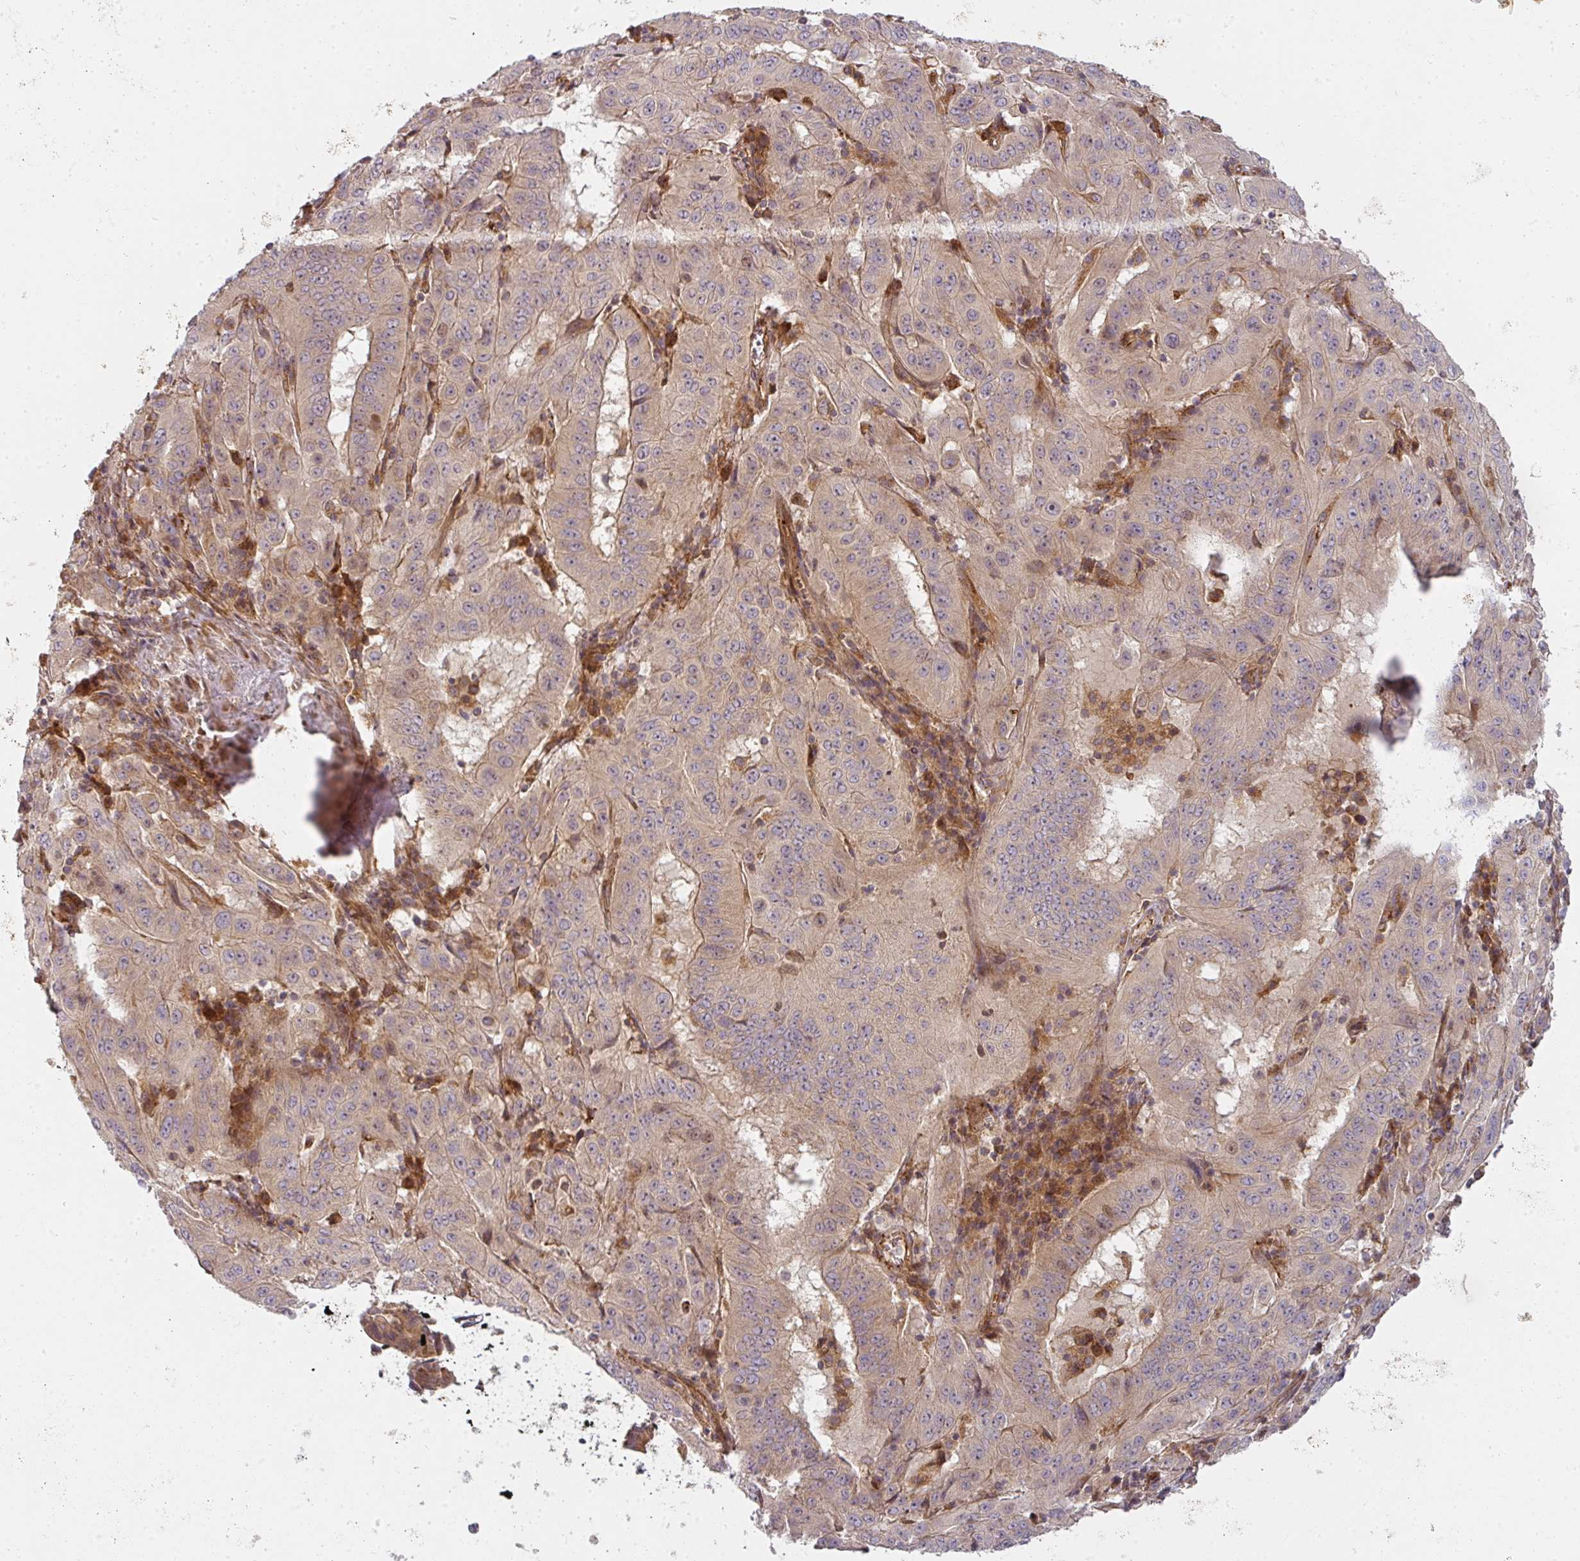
{"staining": {"intensity": "moderate", "quantity": "<25%", "location": "cytoplasmic/membranous"}, "tissue": "pancreatic cancer", "cell_type": "Tumor cells", "image_type": "cancer", "snomed": [{"axis": "morphology", "description": "Adenocarcinoma, NOS"}, {"axis": "topography", "description": "Pancreas"}], "caption": "An image of pancreatic cancer stained for a protein displays moderate cytoplasmic/membranous brown staining in tumor cells. (DAB (3,3'-diaminobenzidine) IHC with brightfield microscopy, high magnification).", "gene": "CNOT1", "patient": {"sex": "male", "age": 63}}